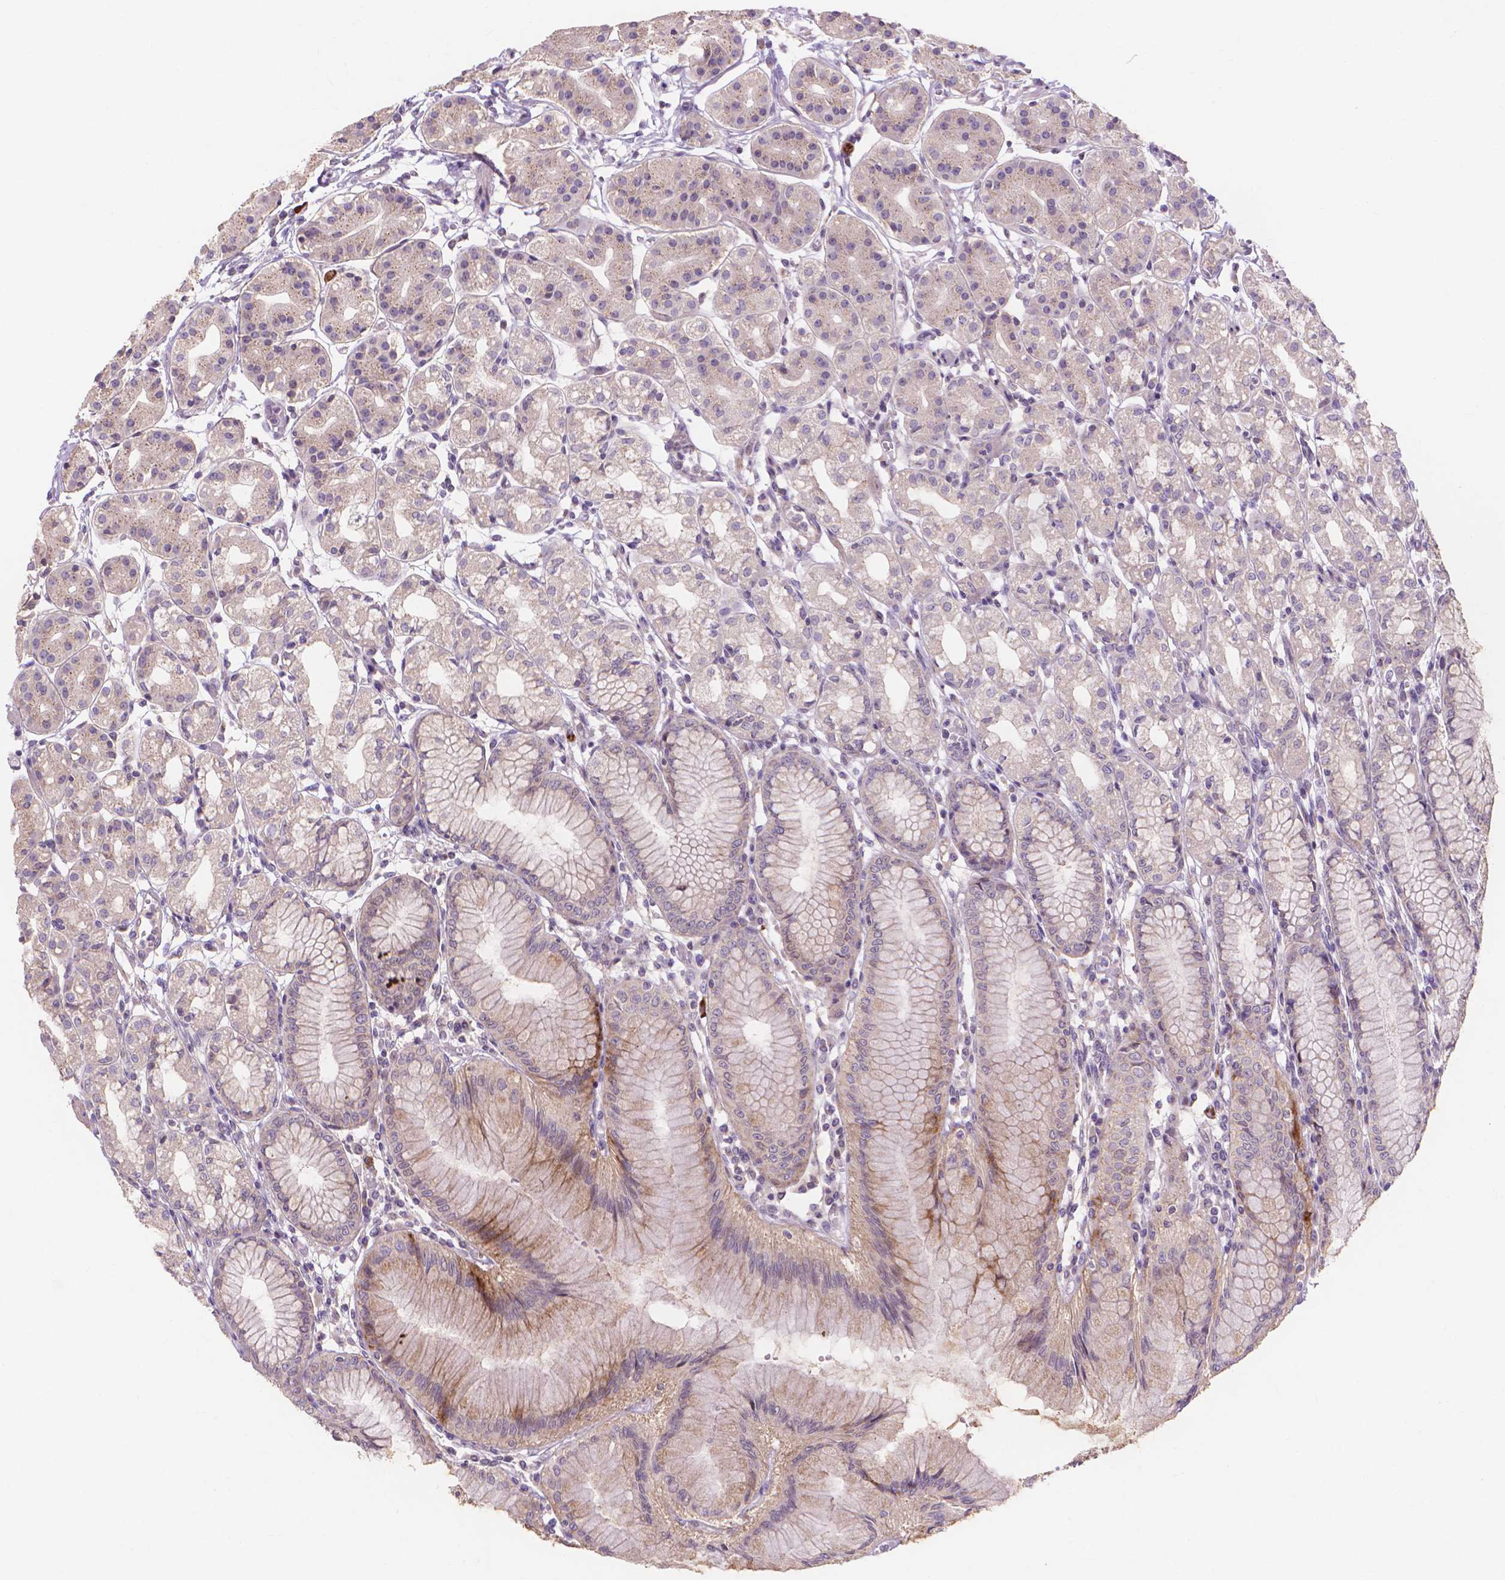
{"staining": {"intensity": "moderate", "quantity": "25%-75%", "location": "cytoplasmic/membranous"}, "tissue": "stomach", "cell_type": "Glandular cells", "image_type": "normal", "snomed": [{"axis": "morphology", "description": "Normal tissue, NOS"}, {"axis": "topography", "description": "Skeletal muscle"}, {"axis": "topography", "description": "Stomach"}], "caption": "A brown stain highlights moderate cytoplasmic/membranous staining of a protein in glandular cells of unremarkable human stomach. (DAB (3,3'-diaminobenzidine) IHC with brightfield microscopy, high magnification).", "gene": "PRDM13", "patient": {"sex": "female", "age": 57}}